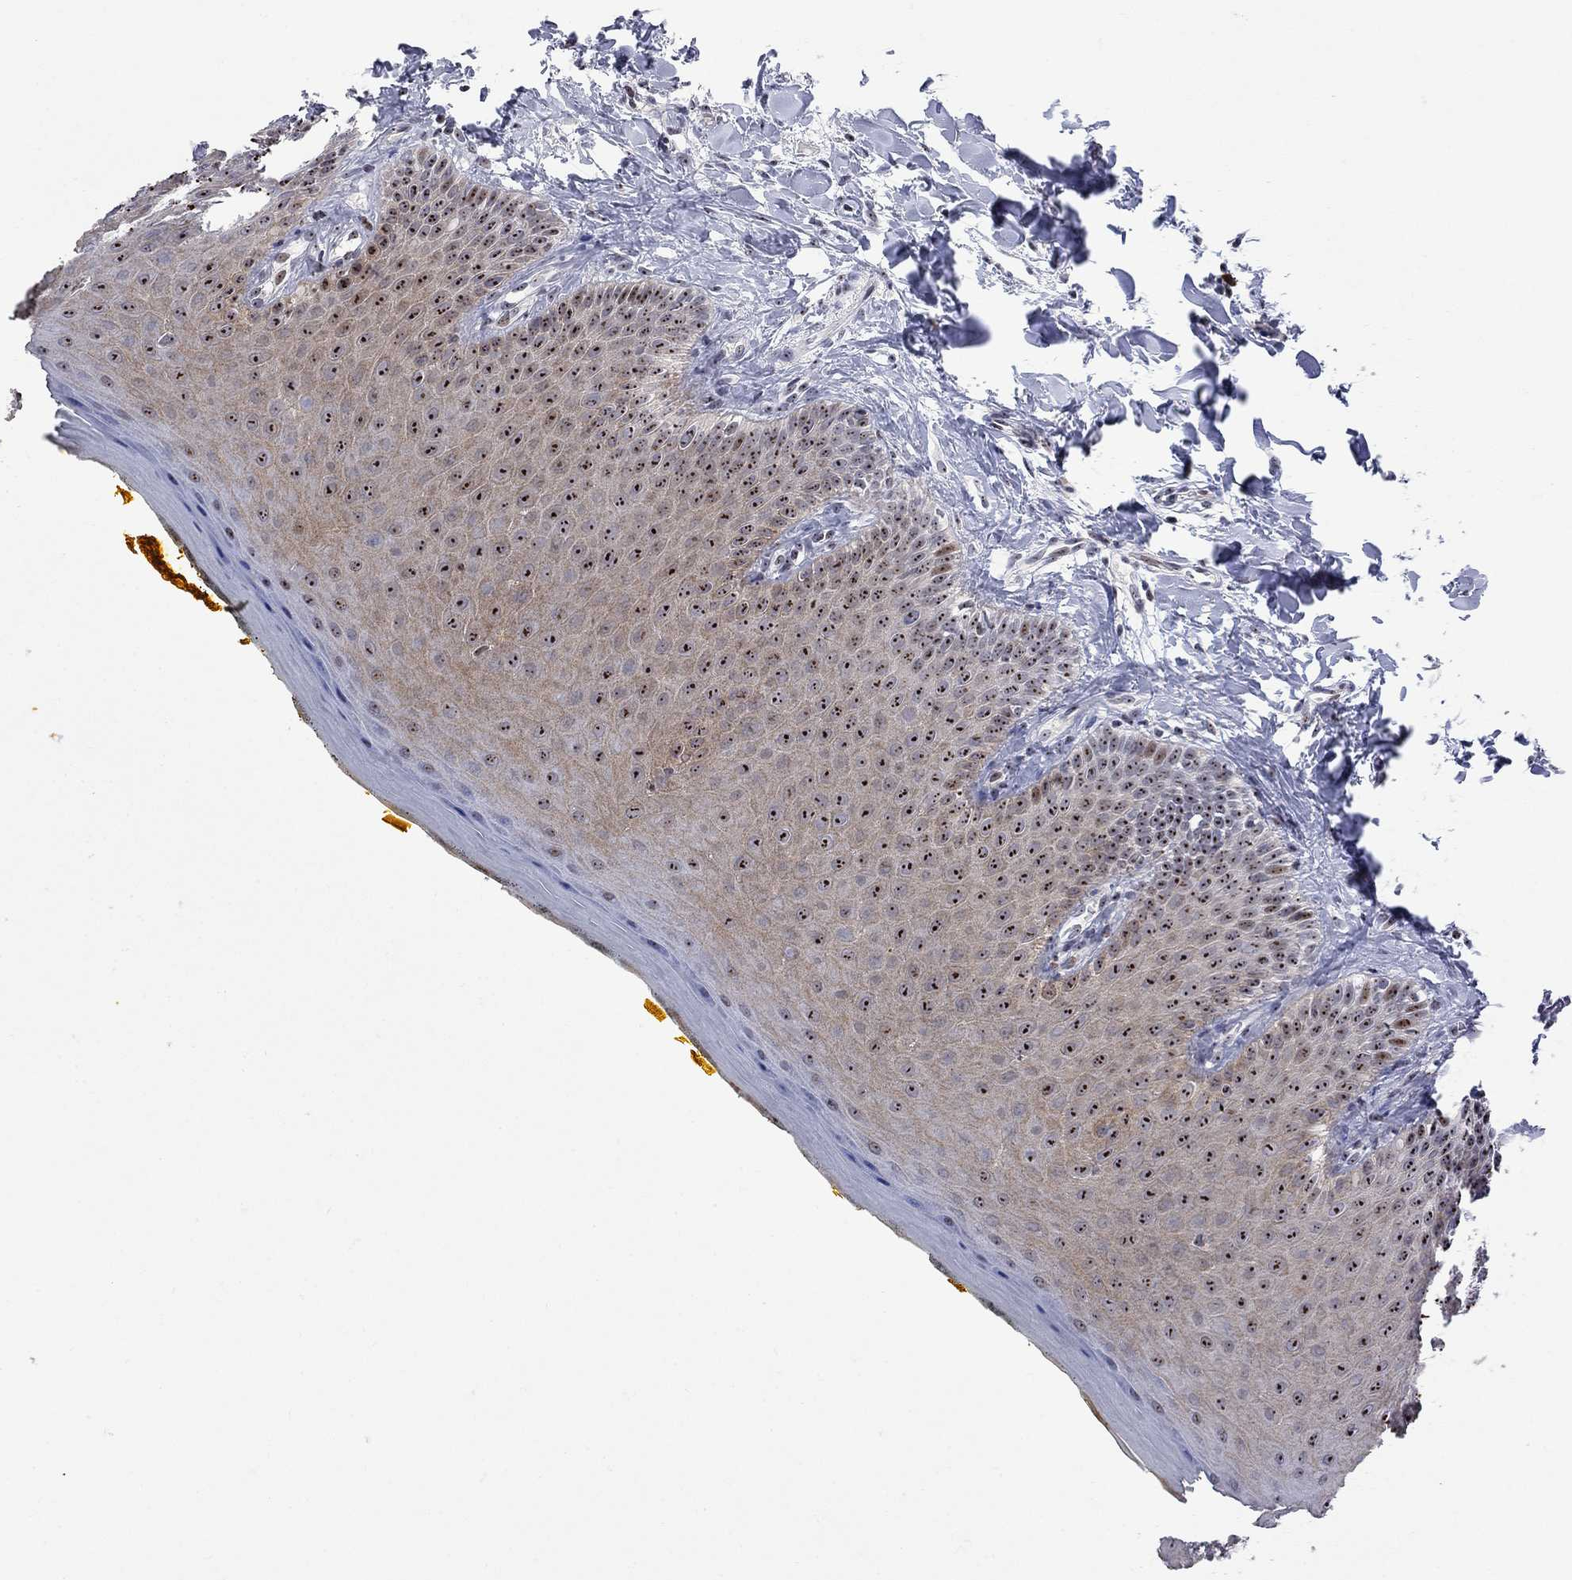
{"staining": {"intensity": "strong", "quantity": ">75%", "location": "nuclear"}, "tissue": "oral mucosa", "cell_type": "Squamous epithelial cells", "image_type": "normal", "snomed": [{"axis": "morphology", "description": "Normal tissue, NOS"}, {"axis": "topography", "description": "Oral tissue"}], "caption": "Squamous epithelial cells demonstrate high levels of strong nuclear positivity in about >75% of cells in benign oral mucosa.", "gene": "DHX33", "patient": {"sex": "female", "age": 43}}